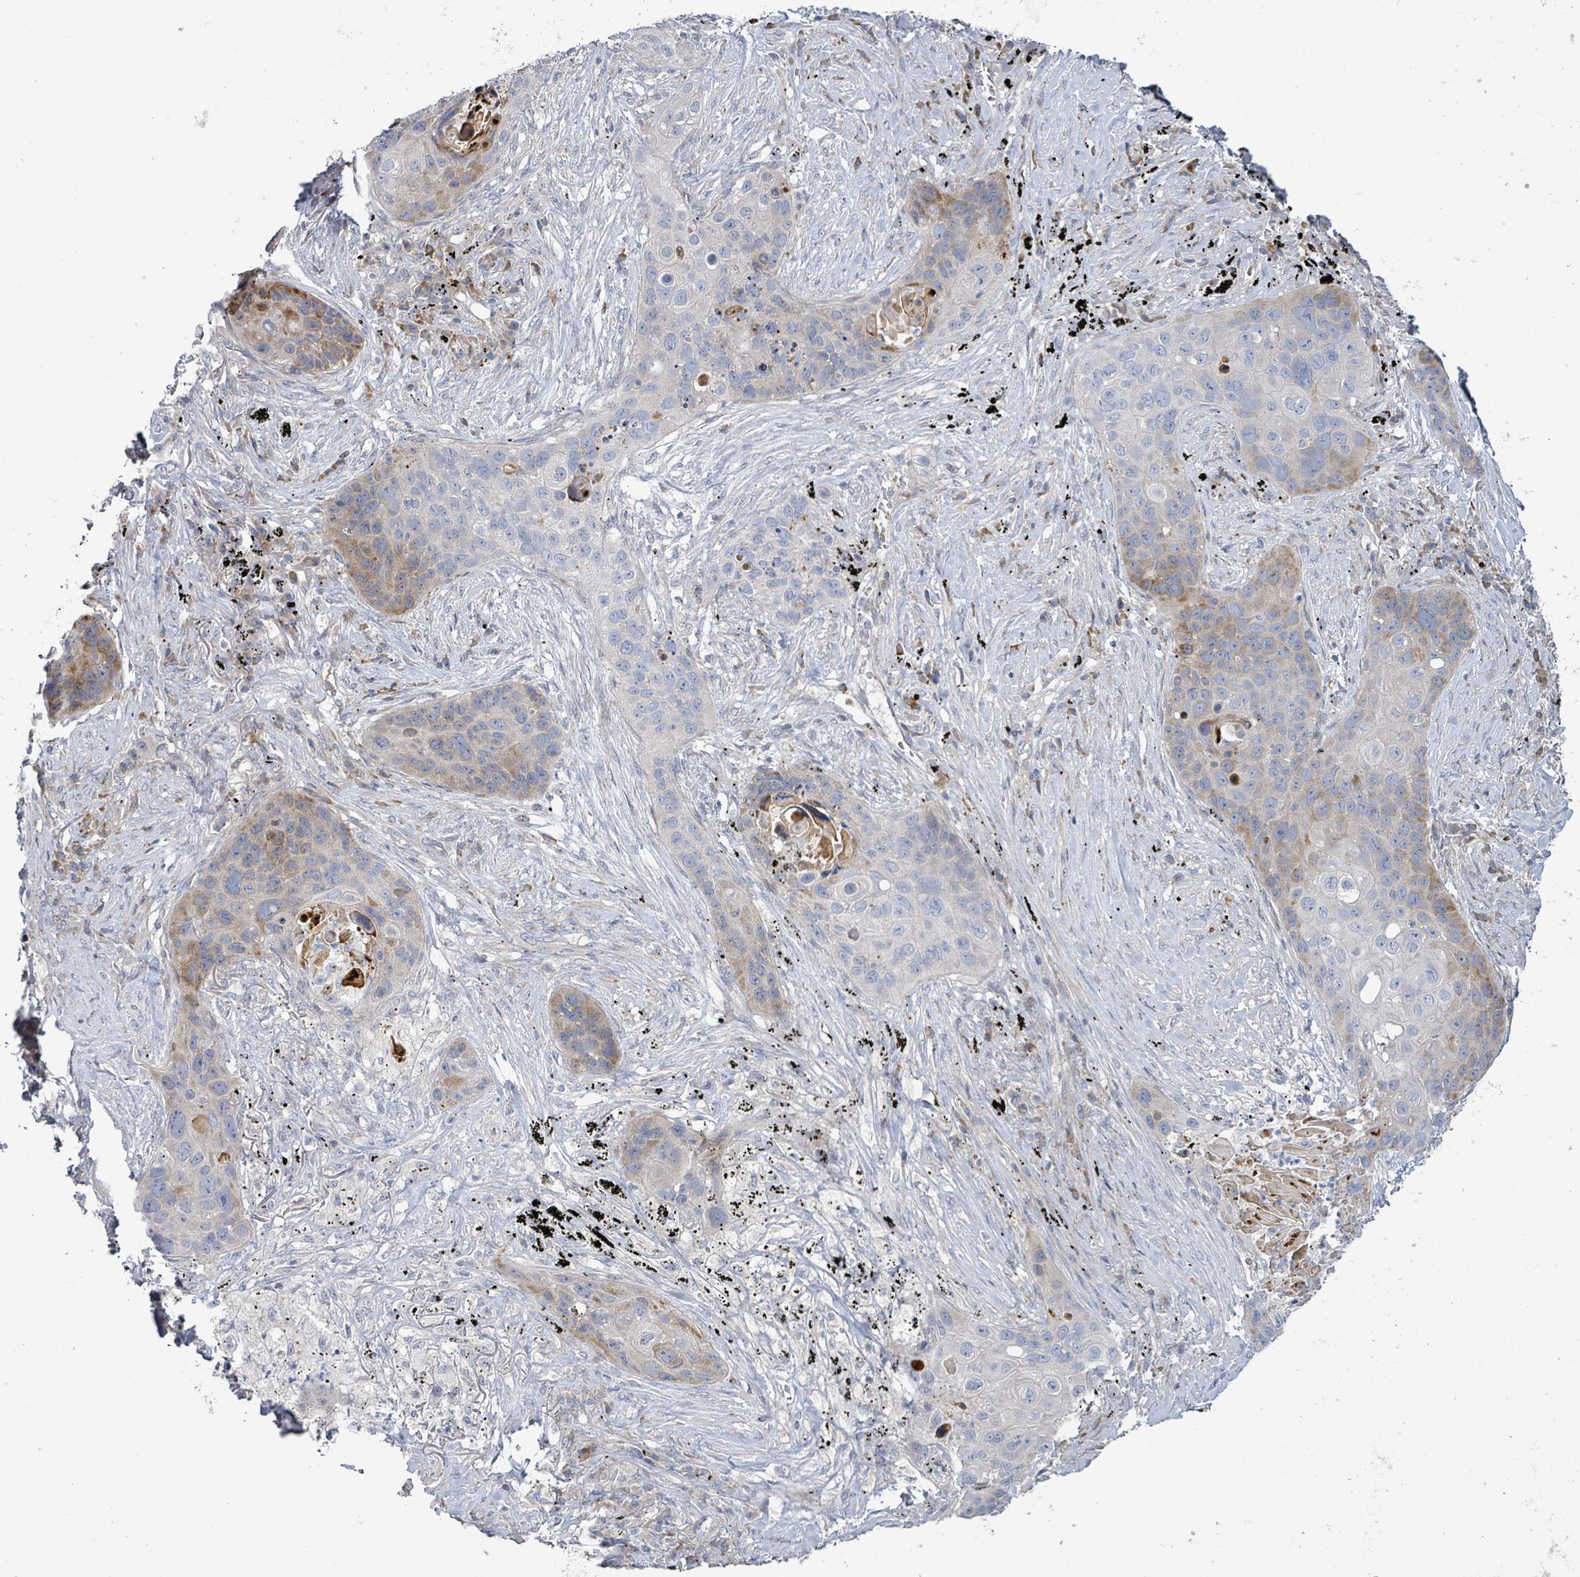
{"staining": {"intensity": "weak", "quantity": "<25%", "location": "cytoplasmic/membranous"}, "tissue": "lung cancer", "cell_type": "Tumor cells", "image_type": "cancer", "snomed": [{"axis": "morphology", "description": "Squamous cell carcinoma, NOS"}, {"axis": "topography", "description": "Lung"}], "caption": "The photomicrograph reveals no staining of tumor cells in lung cancer.", "gene": "LILRA4", "patient": {"sex": "female", "age": 63}}